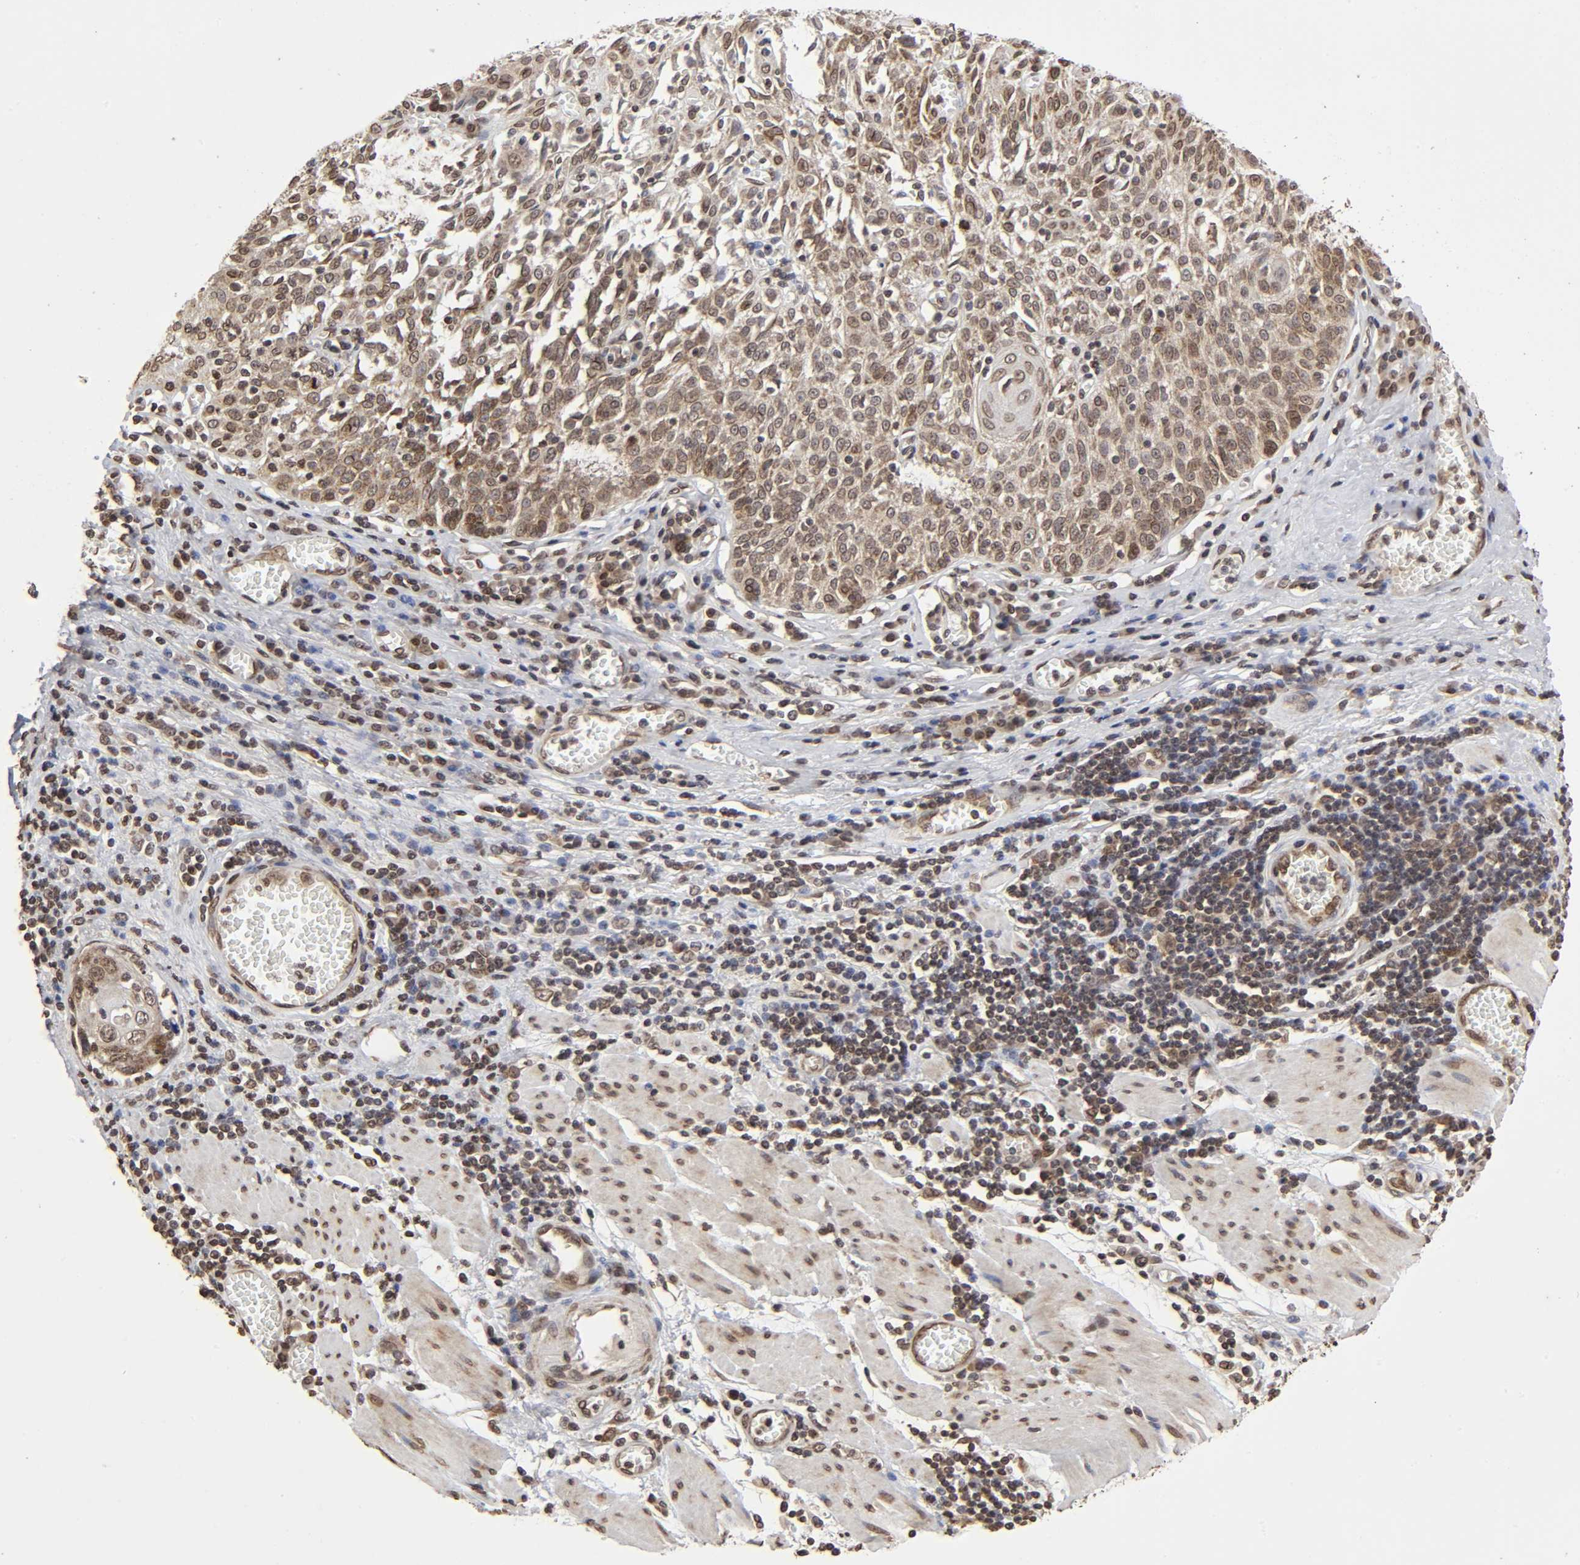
{"staining": {"intensity": "moderate", "quantity": "25%-75%", "location": "cytoplasmic/membranous,nuclear"}, "tissue": "esophagus", "cell_type": "Squamous epithelial cells", "image_type": "normal", "snomed": [{"axis": "morphology", "description": "Normal tissue, NOS"}, {"axis": "morphology", "description": "Squamous cell carcinoma, NOS"}, {"axis": "topography", "description": "Esophagus"}], "caption": "Protein staining of benign esophagus demonstrates moderate cytoplasmic/membranous,nuclear staining in about 25%-75% of squamous epithelial cells. (Brightfield microscopy of DAB IHC at high magnification).", "gene": "MLLT6", "patient": {"sex": "male", "age": 65}}